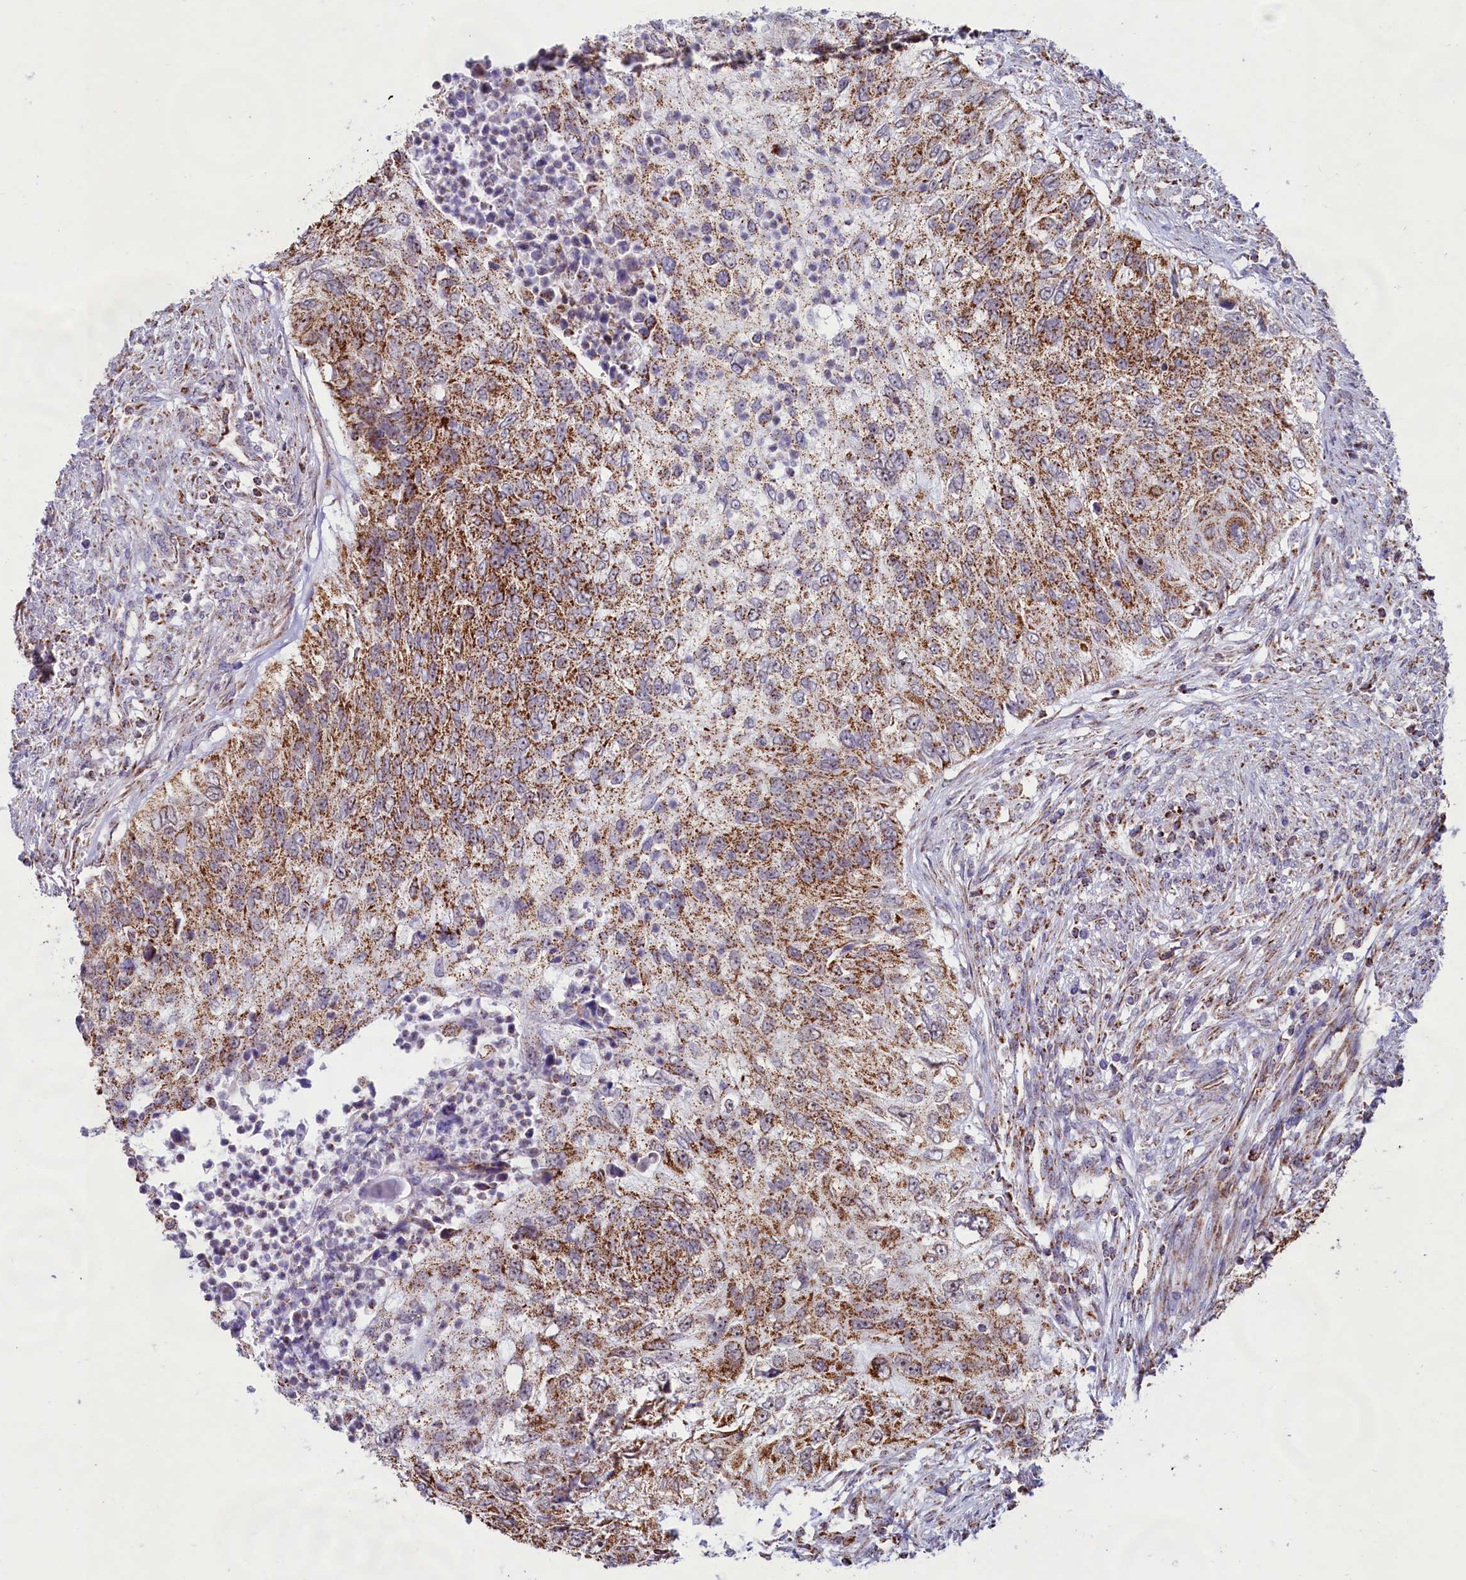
{"staining": {"intensity": "moderate", "quantity": ">75%", "location": "cytoplasmic/membranous"}, "tissue": "urothelial cancer", "cell_type": "Tumor cells", "image_type": "cancer", "snomed": [{"axis": "morphology", "description": "Urothelial carcinoma, High grade"}, {"axis": "topography", "description": "Urinary bladder"}], "caption": "Urothelial cancer stained with immunohistochemistry demonstrates moderate cytoplasmic/membranous positivity in about >75% of tumor cells.", "gene": "C1D", "patient": {"sex": "female", "age": 60}}